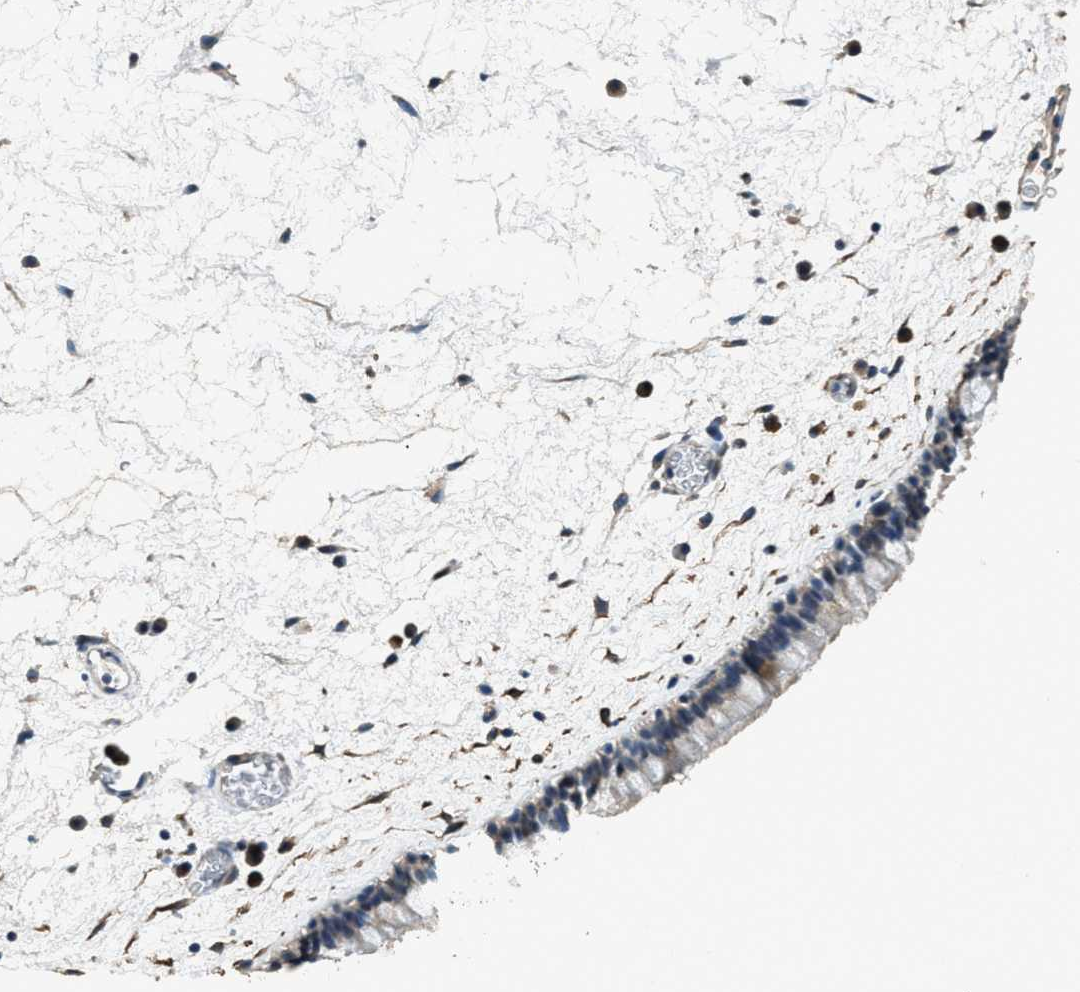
{"staining": {"intensity": "weak", "quantity": "<25%", "location": "cytoplasmic/membranous"}, "tissue": "nasopharynx", "cell_type": "Respiratory epithelial cells", "image_type": "normal", "snomed": [{"axis": "morphology", "description": "Normal tissue, NOS"}, {"axis": "morphology", "description": "Inflammation, NOS"}, {"axis": "topography", "description": "Nasopharynx"}], "caption": "DAB immunohistochemical staining of unremarkable human nasopharynx shows no significant staining in respiratory epithelial cells. (DAB (3,3'-diaminobenzidine) IHC visualized using brightfield microscopy, high magnification).", "gene": "SYNM", "patient": {"sex": "male", "age": 48}}